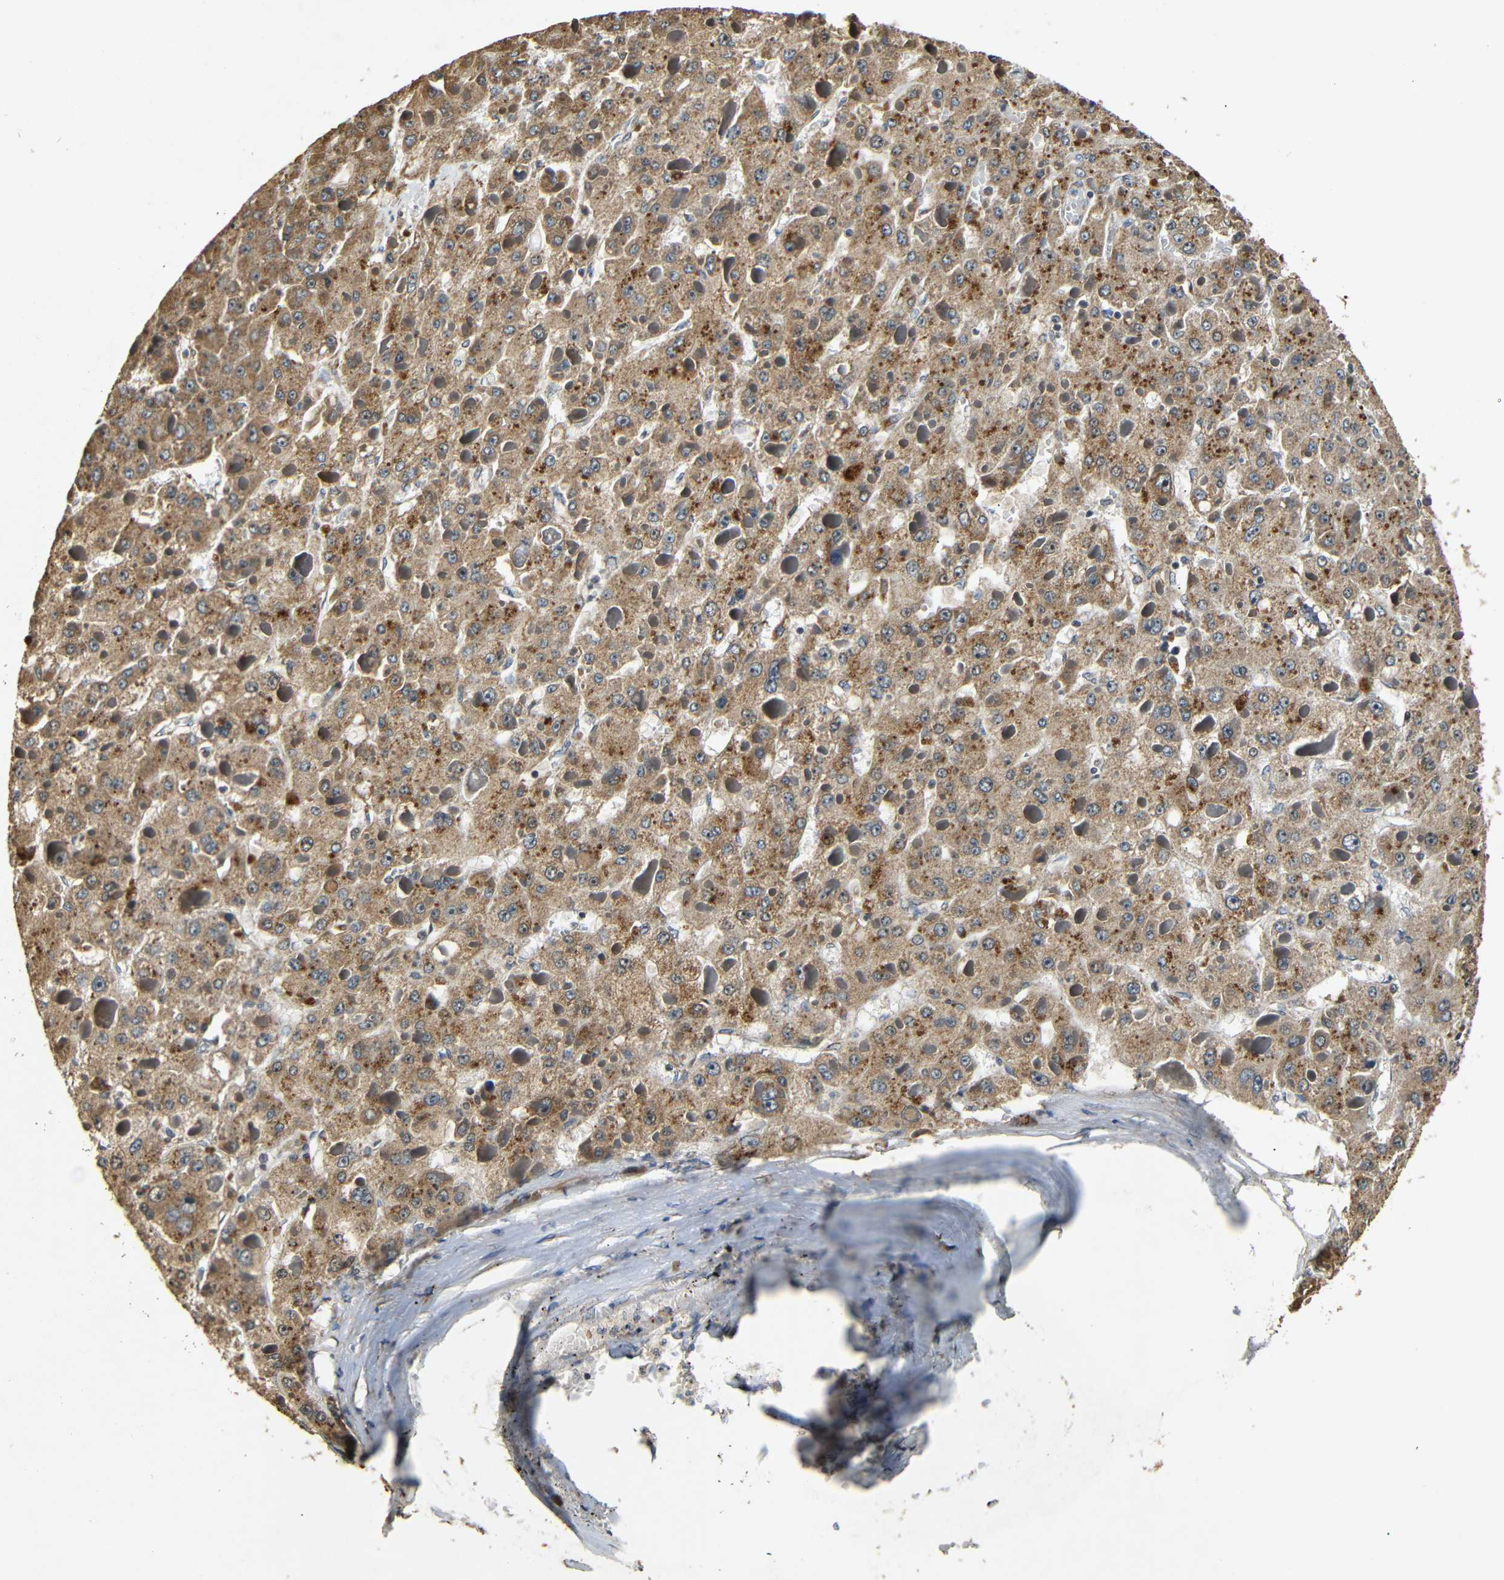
{"staining": {"intensity": "moderate", "quantity": ">75%", "location": "cytoplasmic/membranous"}, "tissue": "liver cancer", "cell_type": "Tumor cells", "image_type": "cancer", "snomed": [{"axis": "morphology", "description": "Carcinoma, Hepatocellular, NOS"}, {"axis": "topography", "description": "Liver"}], "caption": "DAB immunohistochemical staining of liver cancer (hepatocellular carcinoma) shows moderate cytoplasmic/membranous protein positivity in approximately >75% of tumor cells.", "gene": "KAZALD1", "patient": {"sex": "female", "age": 73}}